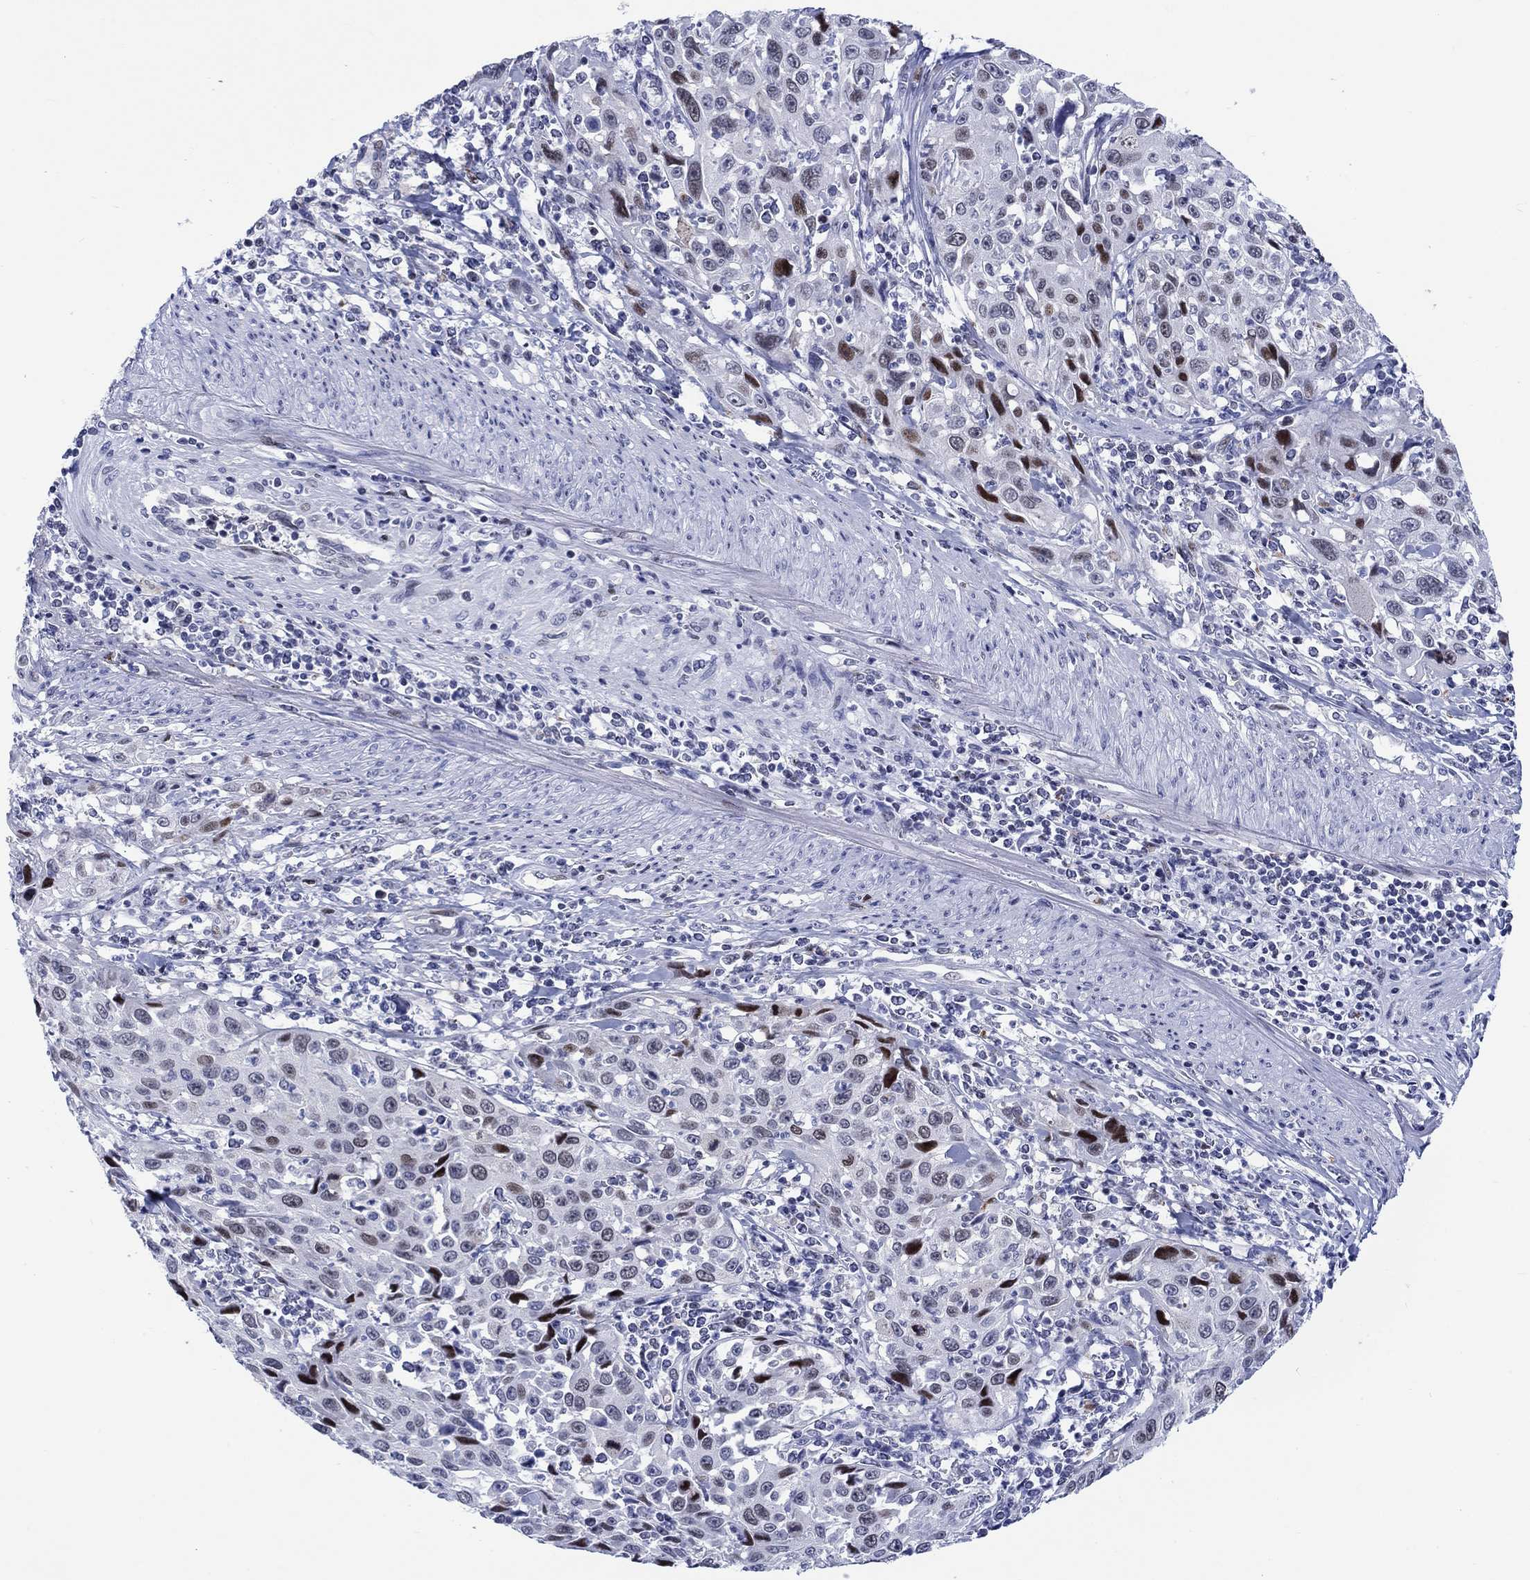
{"staining": {"intensity": "strong", "quantity": "<25%", "location": "nuclear"}, "tissue": "cervical cancer", "cell_type": "Tumor cells", "image_type": "cancer", "snomed": [{"axis": "morphology", "description": "Squamous cell carcinoma, NOS"}, {"axis": "topography", "description": "Cervix"}], "caption": "Immunohistochemical staining of human cervical cancer (squamous cell carcinoma) displays strong nuclear protein staining in approximately <25% of tumor cells.", "gene": "CDCA2", "patient": {"sex": "female", "age": 26}}